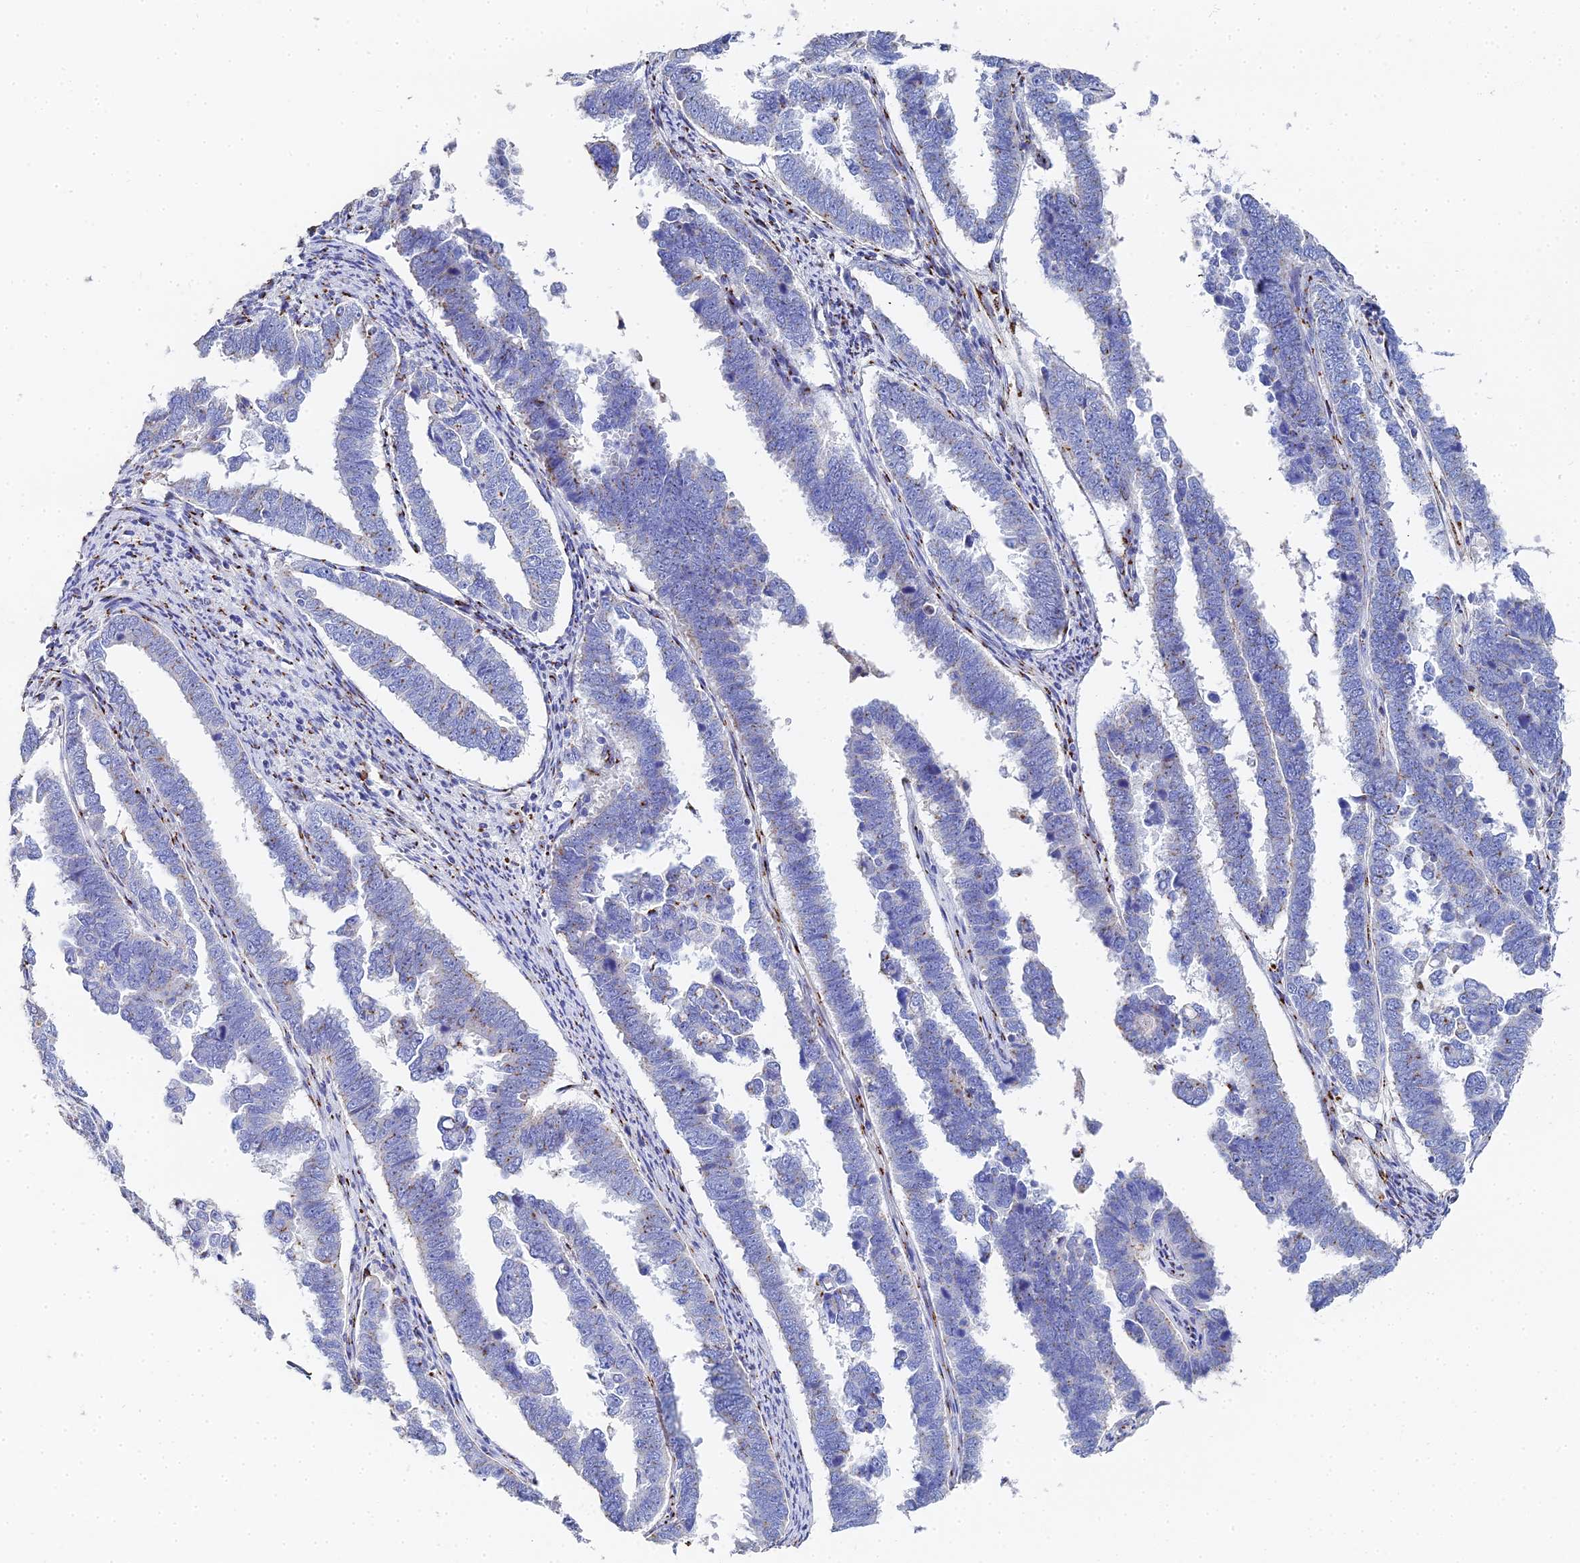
{"staining": {"intensity": "weak", "quantity": "<25%", "location": "cytoplasmic/membranous"}, "tissue": "endometrial cancer", "cell_type": "Tumor cells", "image_type": "cancer", "snomed": [{"axis": "morphology", "description": "Adenocarcinoma, NOS"}, {"axis": "topography", "description": "Endometrium"}], "caption": "Immunohistochemical staining of human adenocarcinoma (endometrial) demonstrates no significant staining in tumor cells.", "gene": "ENSG00000268674", "patient": {"sex": "female", "age": 75}}